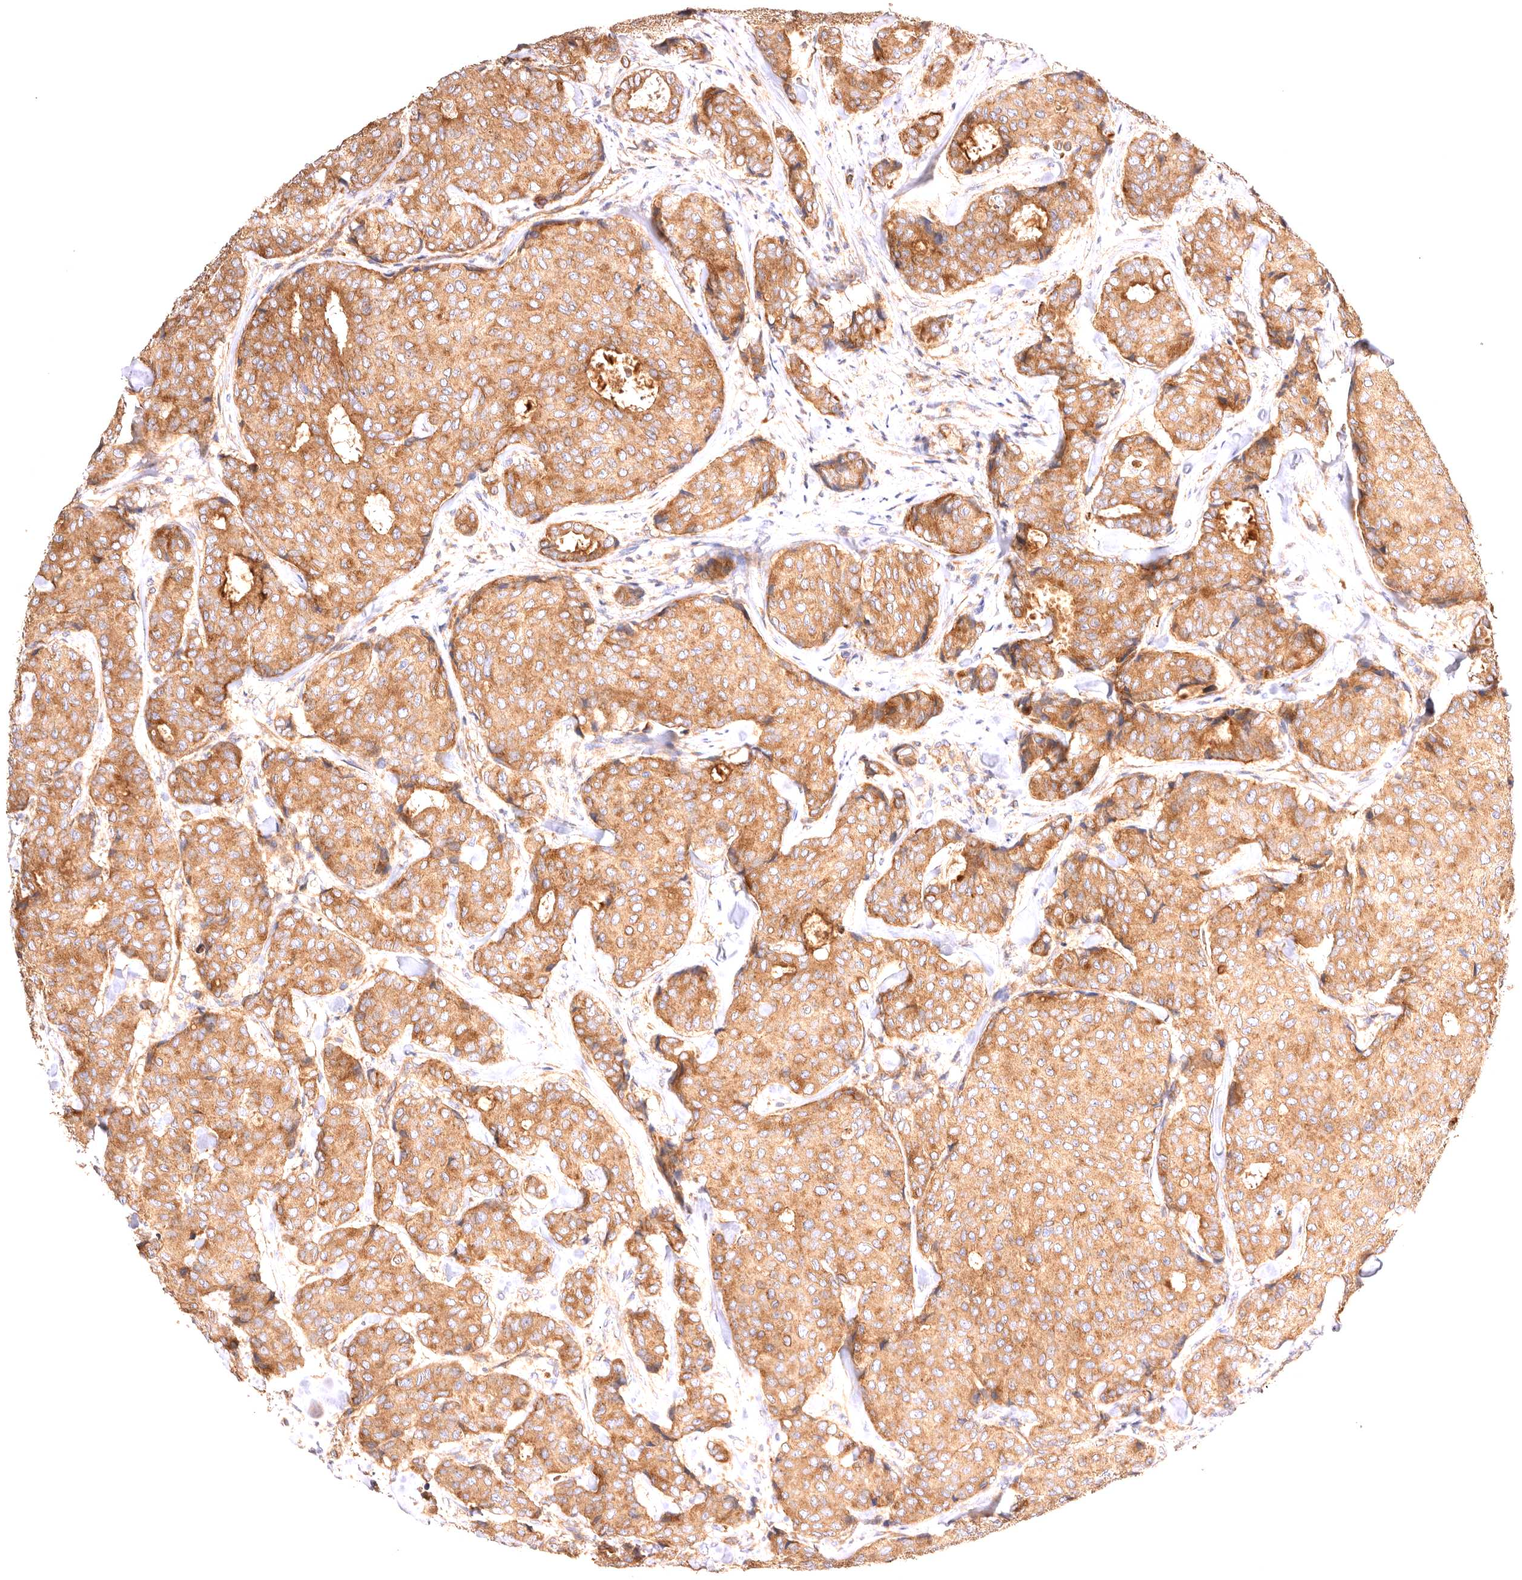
{"staining": {"intensity": "moderate", "quantity": ">75%", "location": "cytoplasmic/membranous"}, "tissue": "breast cancer", "cell_type": "Tumor cells", "image_type": "cancer", "snomed": [{"axis": "morphology", "description": "Duct carcinoma"}, {"axis": "topography", "description": "Breast"}], "caption": "Breast cancer stained with a brown dye displays moderate cytoplasmic/membranous positive expression in about >75% of tumor cells.", "gene": "VPS45", "patient": {"sex": "female", "age": 75}}